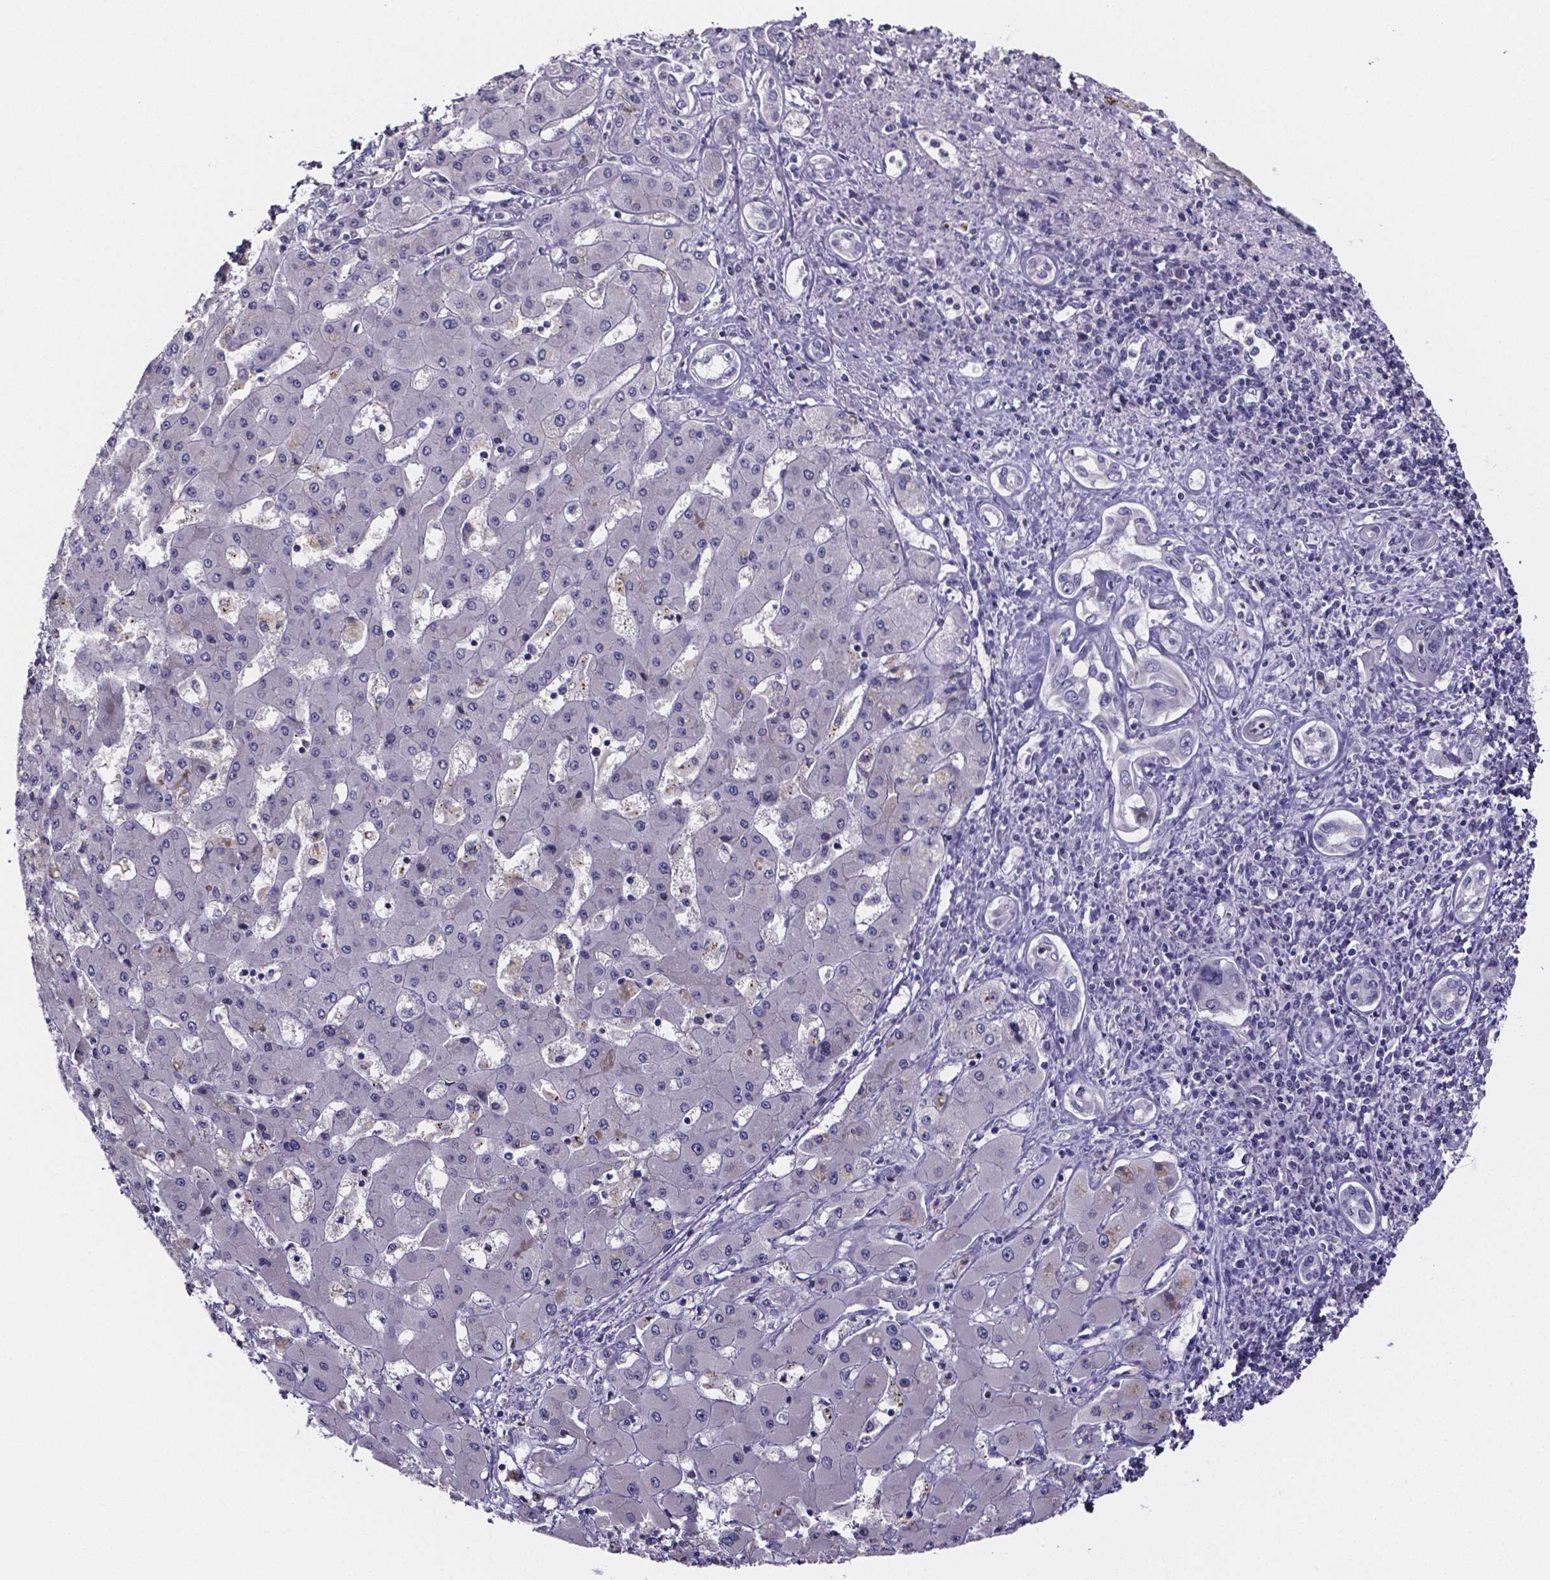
{"staining": {"intensity": "negative", "quantity": "none", "location": "none"}, "tissue": "liver cancer", "cell_type": "Tumor cells", "image_type": "cancer", "snomed": [{"axis": "morphology", "description": "Cholangiocarcinoma"}, {"axis": "topography", "description": "Liver"}], "caption": "Tumor cells show no significant staining in liver cancer.", "gene": "IZUMO1", "patient": {"sex": "male", "age": 67}}